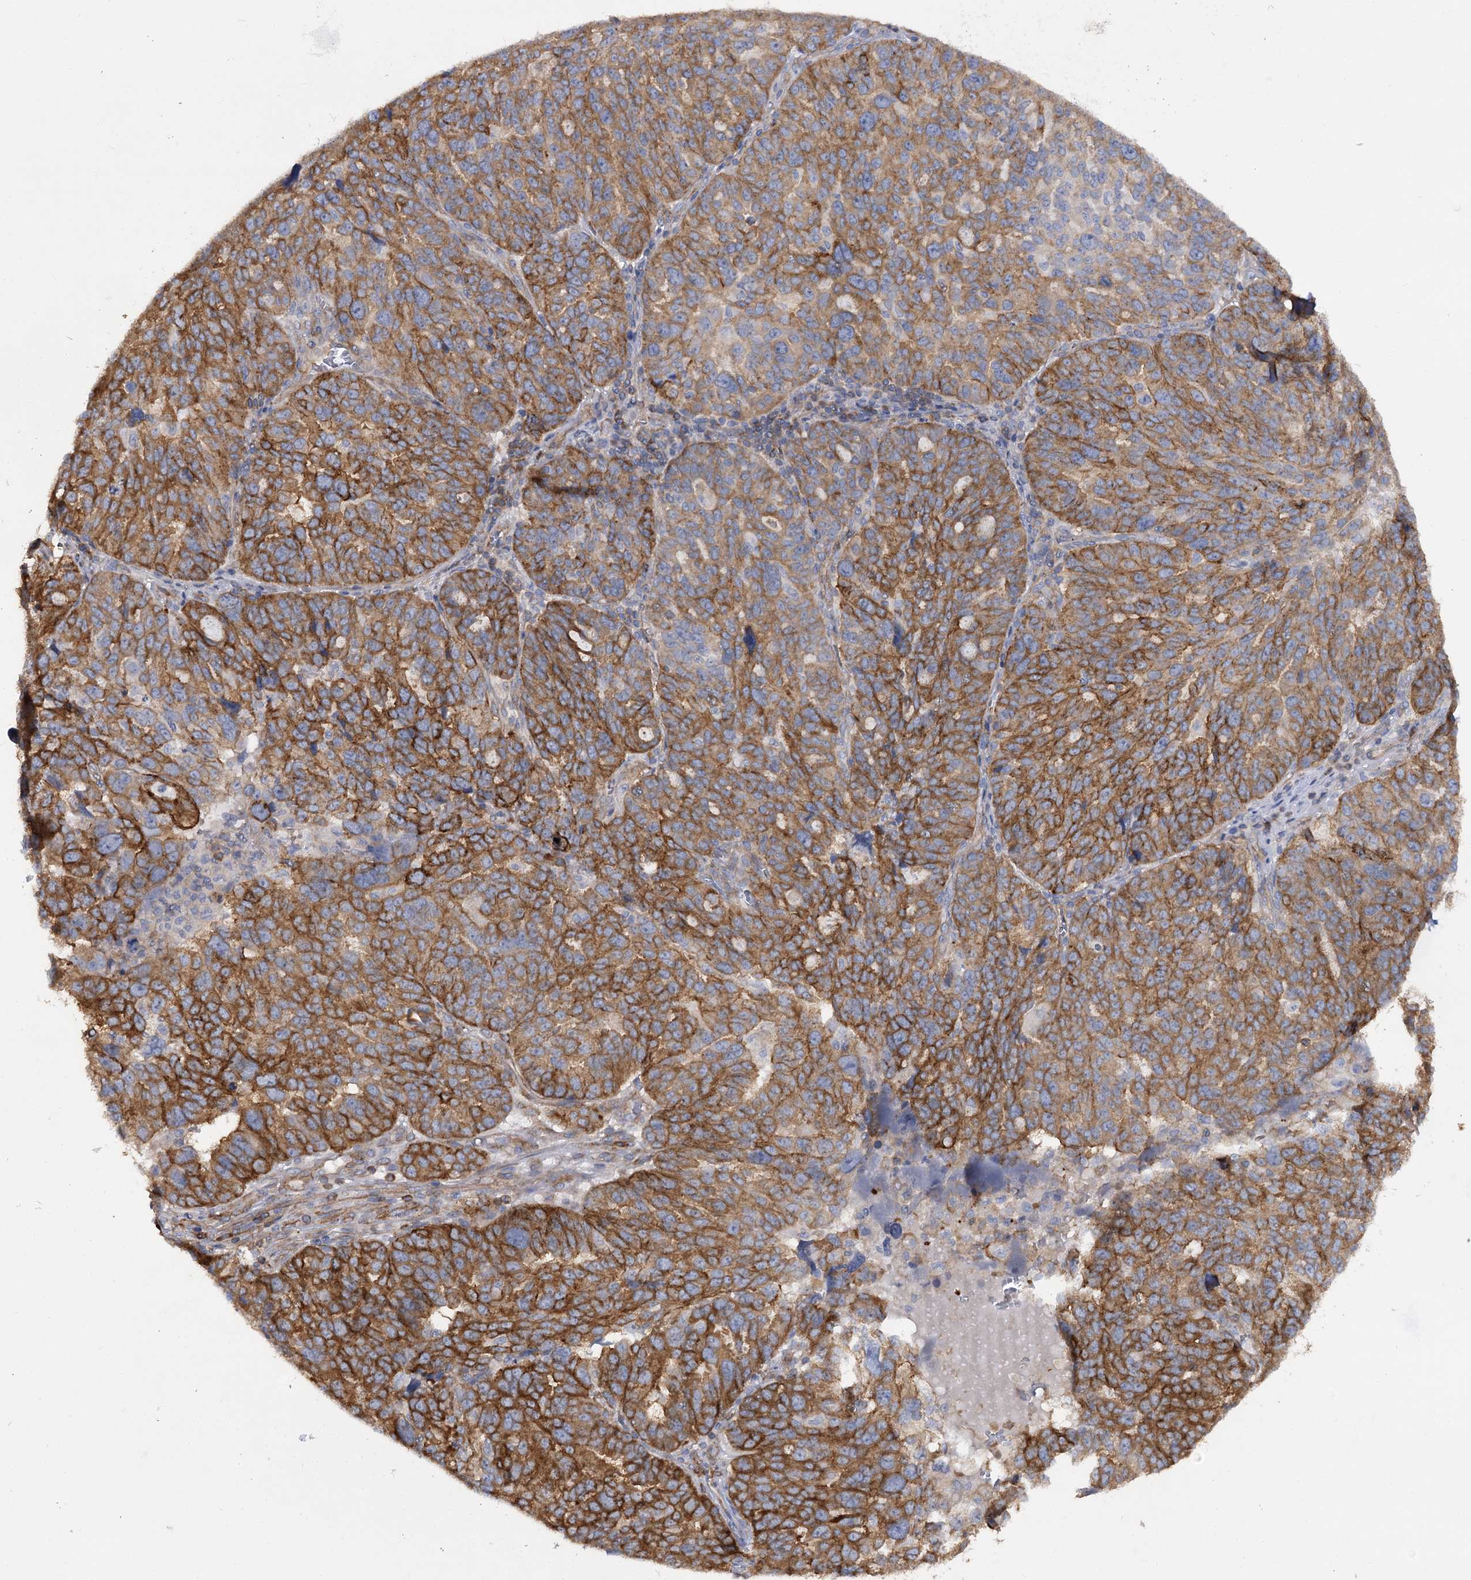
{"staining": {"intensity": "strong", "quantity": ">75%", "location": "cytoplasmic/membranous"}, "tissue": "ovarian cancer", "cell_type": "Tumor cells", "image_type": "cancer", "snomed": [{"axis": "morphology", "description": "Cystadenocarcinoma, serous, NOS"}, {"axis": "topography", "description": "Ovary"}], "caption": "IHC histopathology image of human ovarian cancer stained for a protein (brown), which demonstrates high levels of strong cytoplasmic/membranous staining in approximately >75% of tumor cells.", "gene": "SYNPO2", "patient": {"sex": "female", "age": 59}}